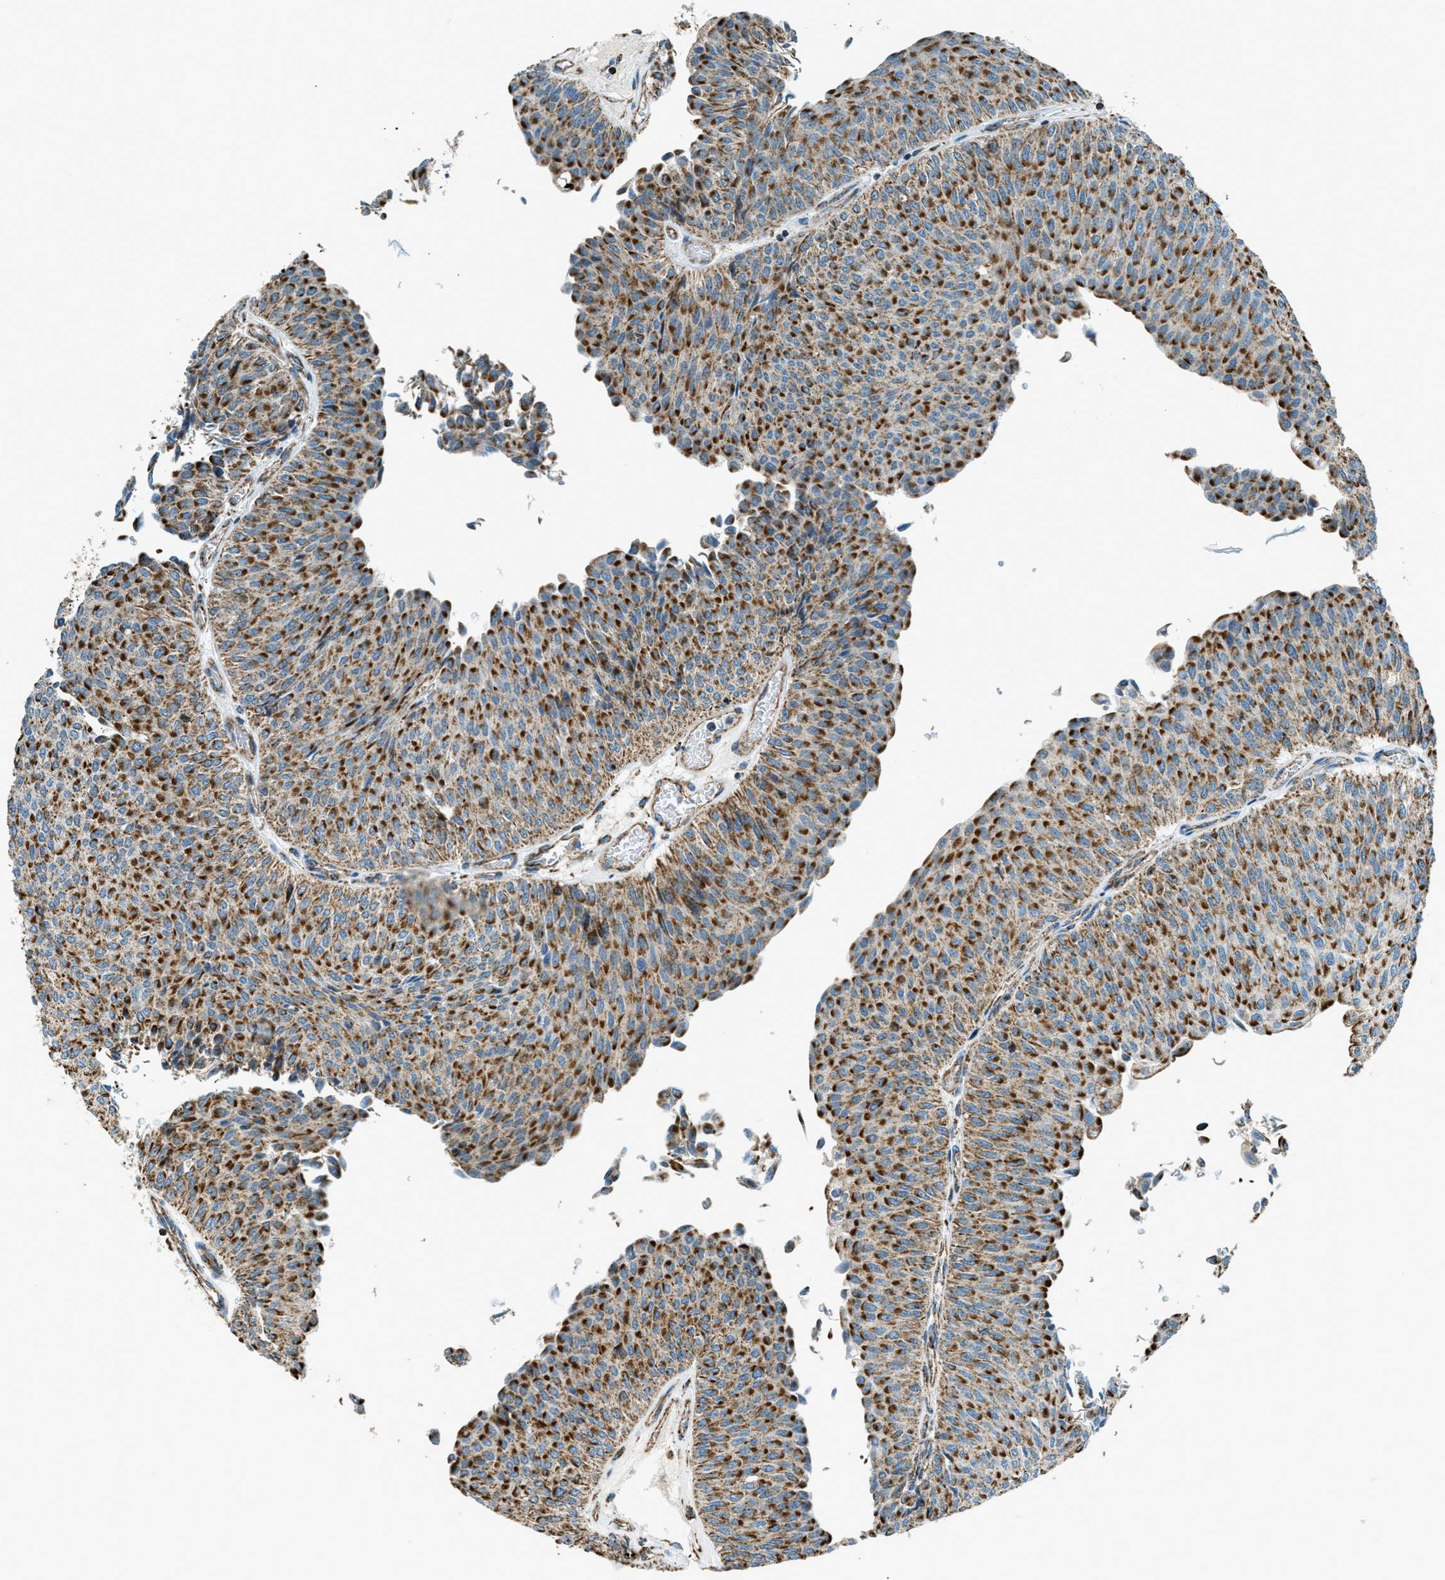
{"staining": {"intensity": "strong", "quantity": ">75%", "location": "cytoplasmic/membranous"}, "tissue": "urothelial cancer", "cell_type": "Tumor cells", "image_type": "cancer", "snomed": [{"axis": "morphology", "description": "Urothelial carcinoma, Low grade"}, {"axis": "topography", "description": "Urinary bladder"}], "caption": "Approximately >75% of tumor cells in urothelial cancer exhibit strong cytoplasmic/membranous protein staining as visualized by brown immunohistochemical staining.", "gene": "CHST15", "patient": {"sex": "male", "age": 78}}